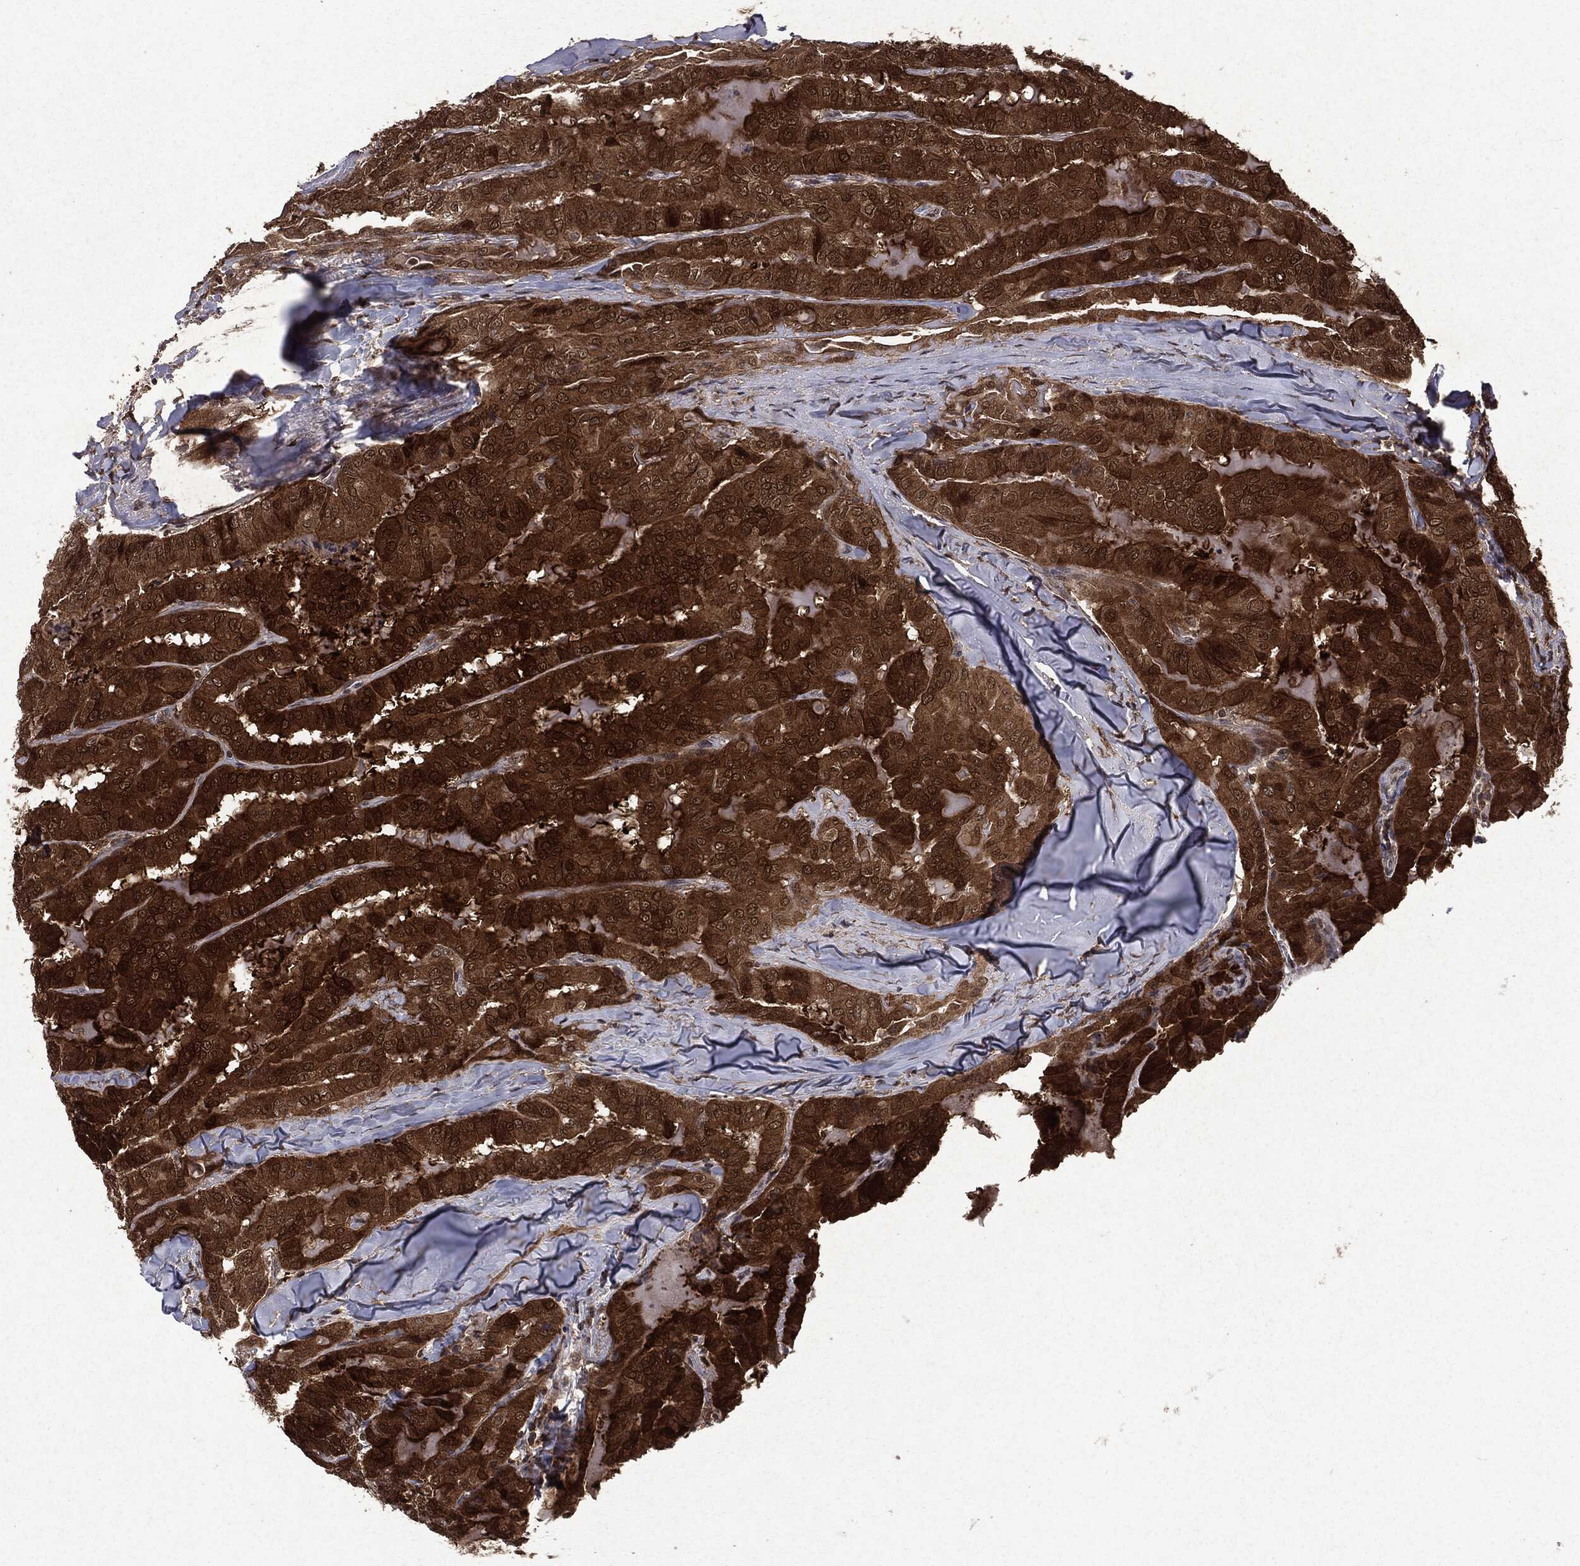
{"staining": {"intensity": "strong", "quantity": ">75%", "location": "cytoplasmic/membranous"}, "tissue": "thyroid cancer", "cell_type": "Tumor cells", "image_type": "cancer", "snomed": [{"axis": "morphology", "description": "Papillary adenocarcinoma, NOS"}, {"axis": "topography", "description": "Thyroid gland"}], "caption": "Papillary adenocarcinoma (thyroid) stained with a brown dye displays strong cytoplasmic/membranous positive staining in about >75% of tumor cells.", "gene": "PEBP1", "patient": {"sex": "female", "age": 68}}